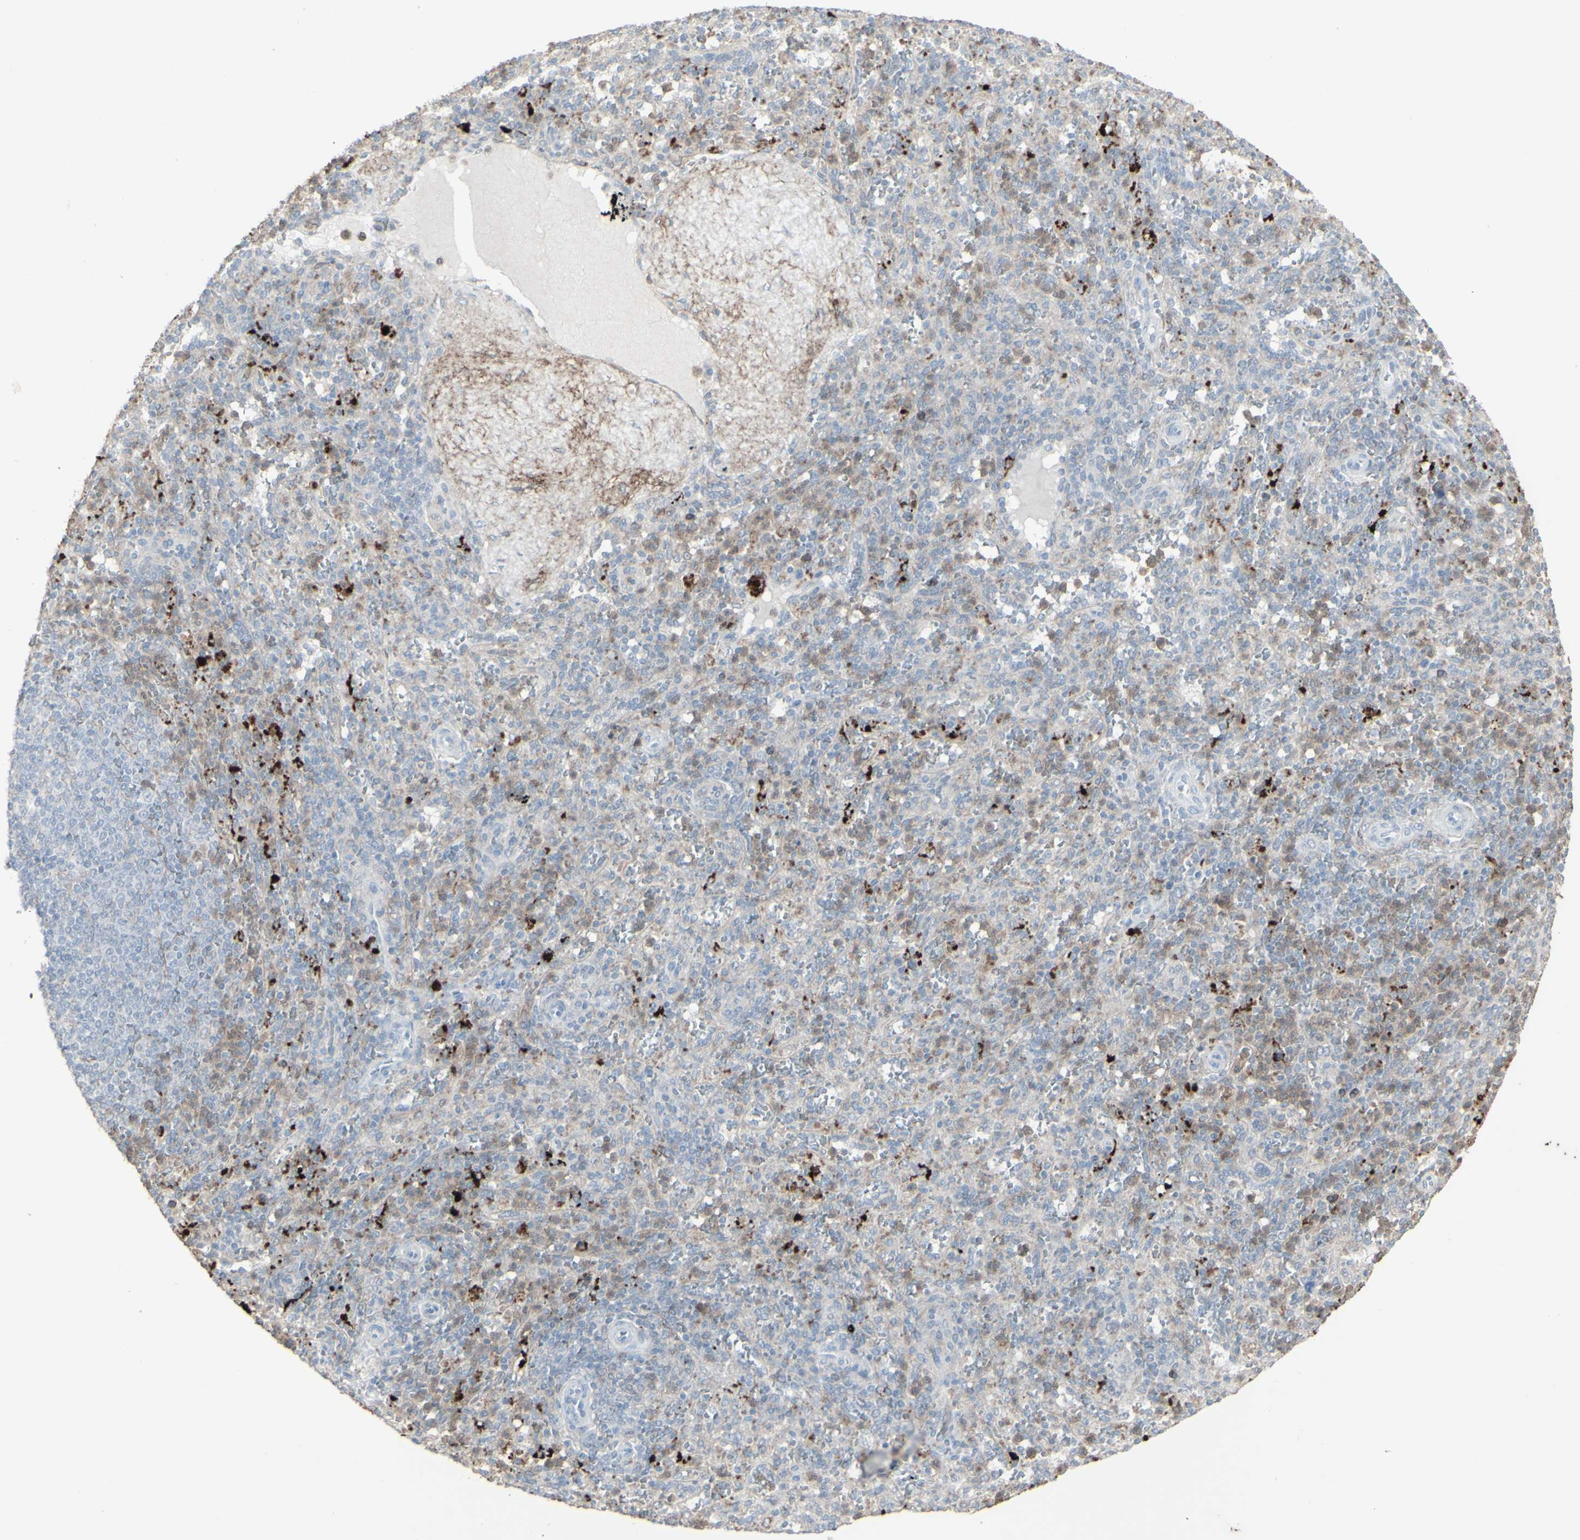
{"staining": {"intensity": "moderate", "quantity": "<25%", "location": "cytoplasmic/membranous"}, "tissue": "spleen", "cell_type": "Cells in red pulp", "image_type": "normal", "snomed": [{"axis": "morphology", "description": "Normal tissue, NOS"}, {"axis": "topography", "description": "Spleen"}], "caption": "DAB (3,3'-diaminobenzidine) immunohistochemical staining of benign spleen exhibits moderate cytoplasmic/membranous protein expression in approximately <25% of cells in red pulp.", "gene": "GJA1", "patient": {"sex": "male", "age": 36}}